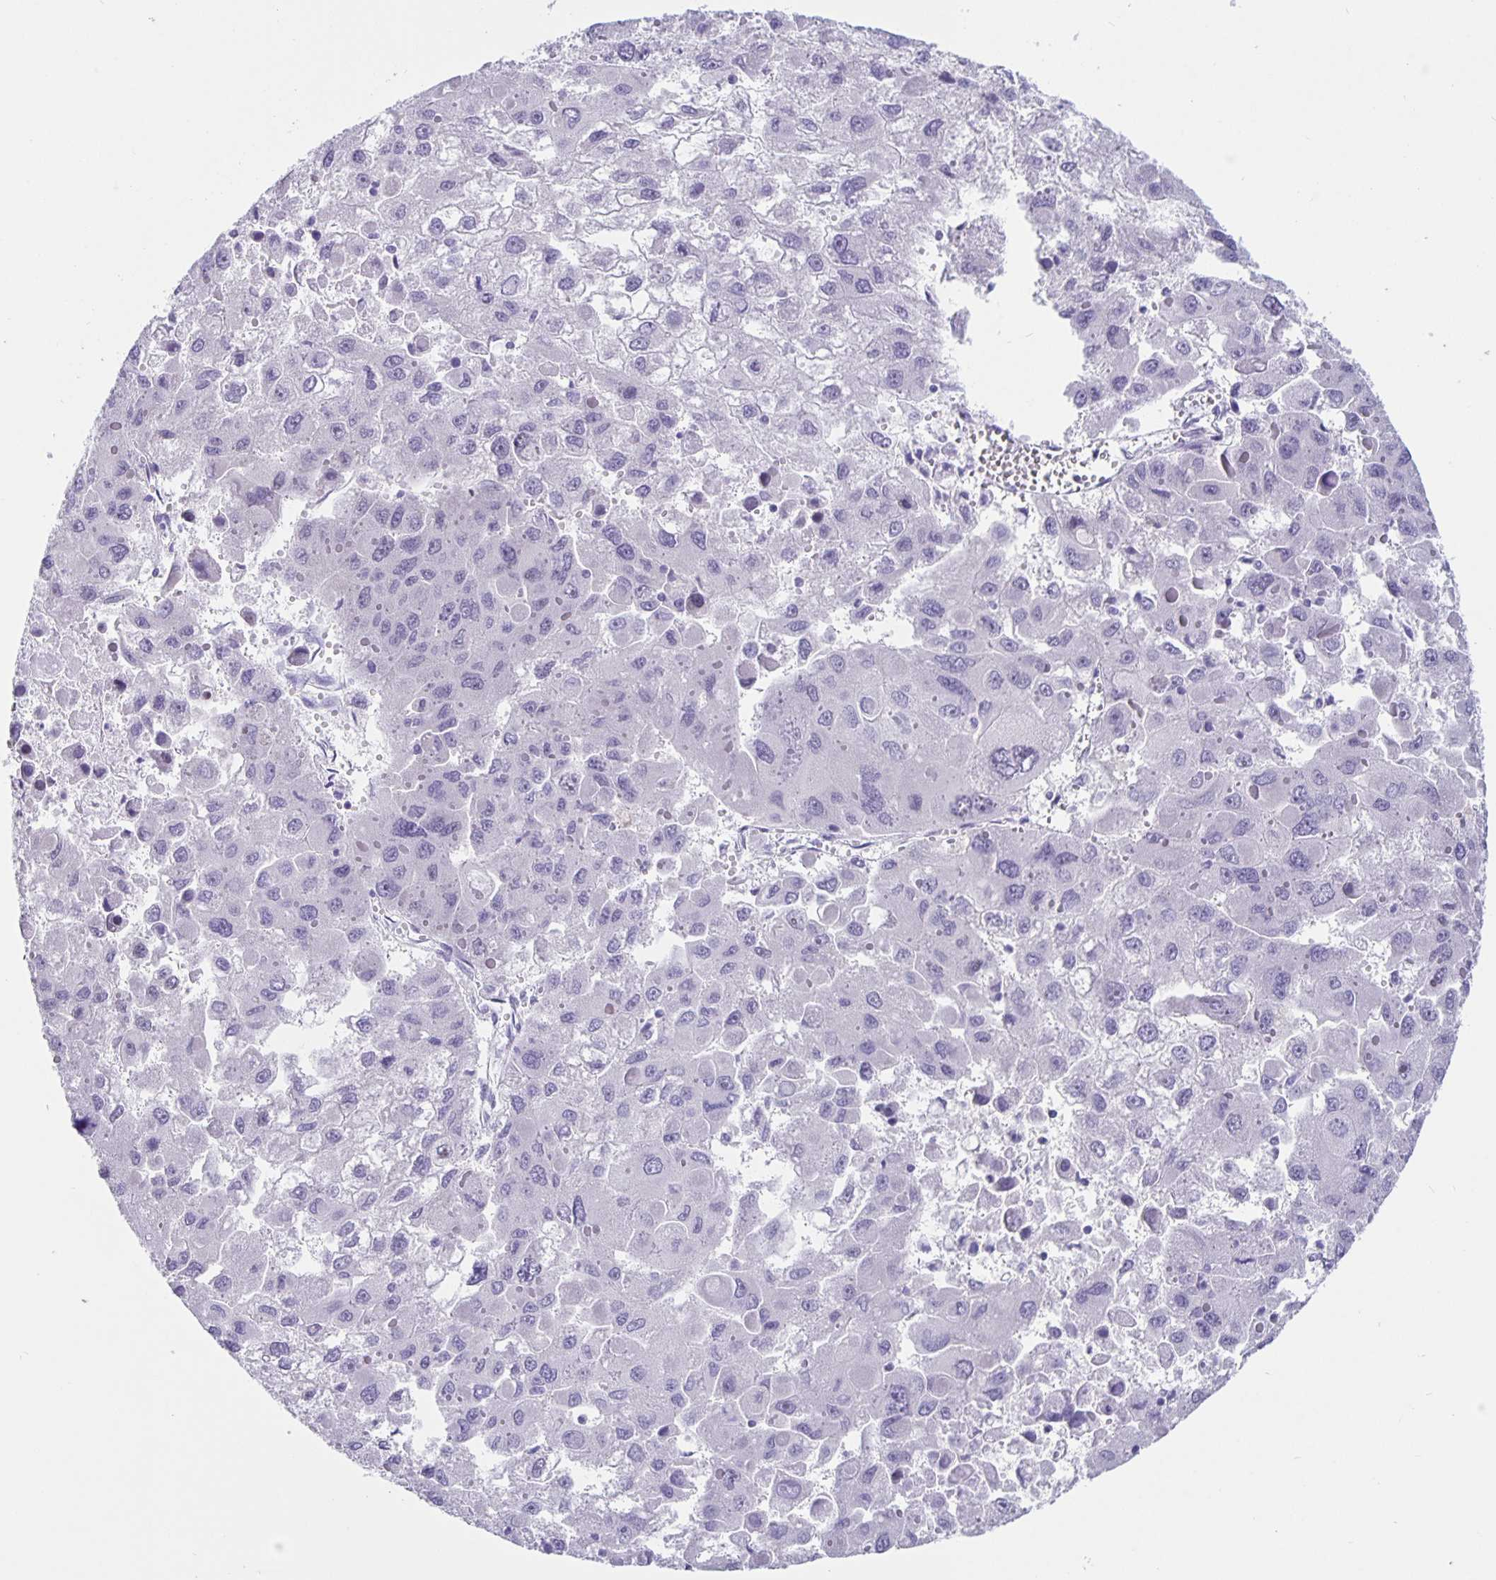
{"staining": {"intensity": "negative", "quantity": "none", "location": "none"}, "tissue": "liver cancer", "cell_type": "Tumor cells", "image_type": "cancer", "snomed": [{"axis": "morphology", "description": "Carcinoma, Hepatocellular, NOS"}, {"axis": "topography", "description": "Liver"}], "caption": "The image reveals no staining of tumor cells in hepatocellular carcinoma (liver).", "gene": "FOSL2", "patient": {"sex": "female", "age": 41}}